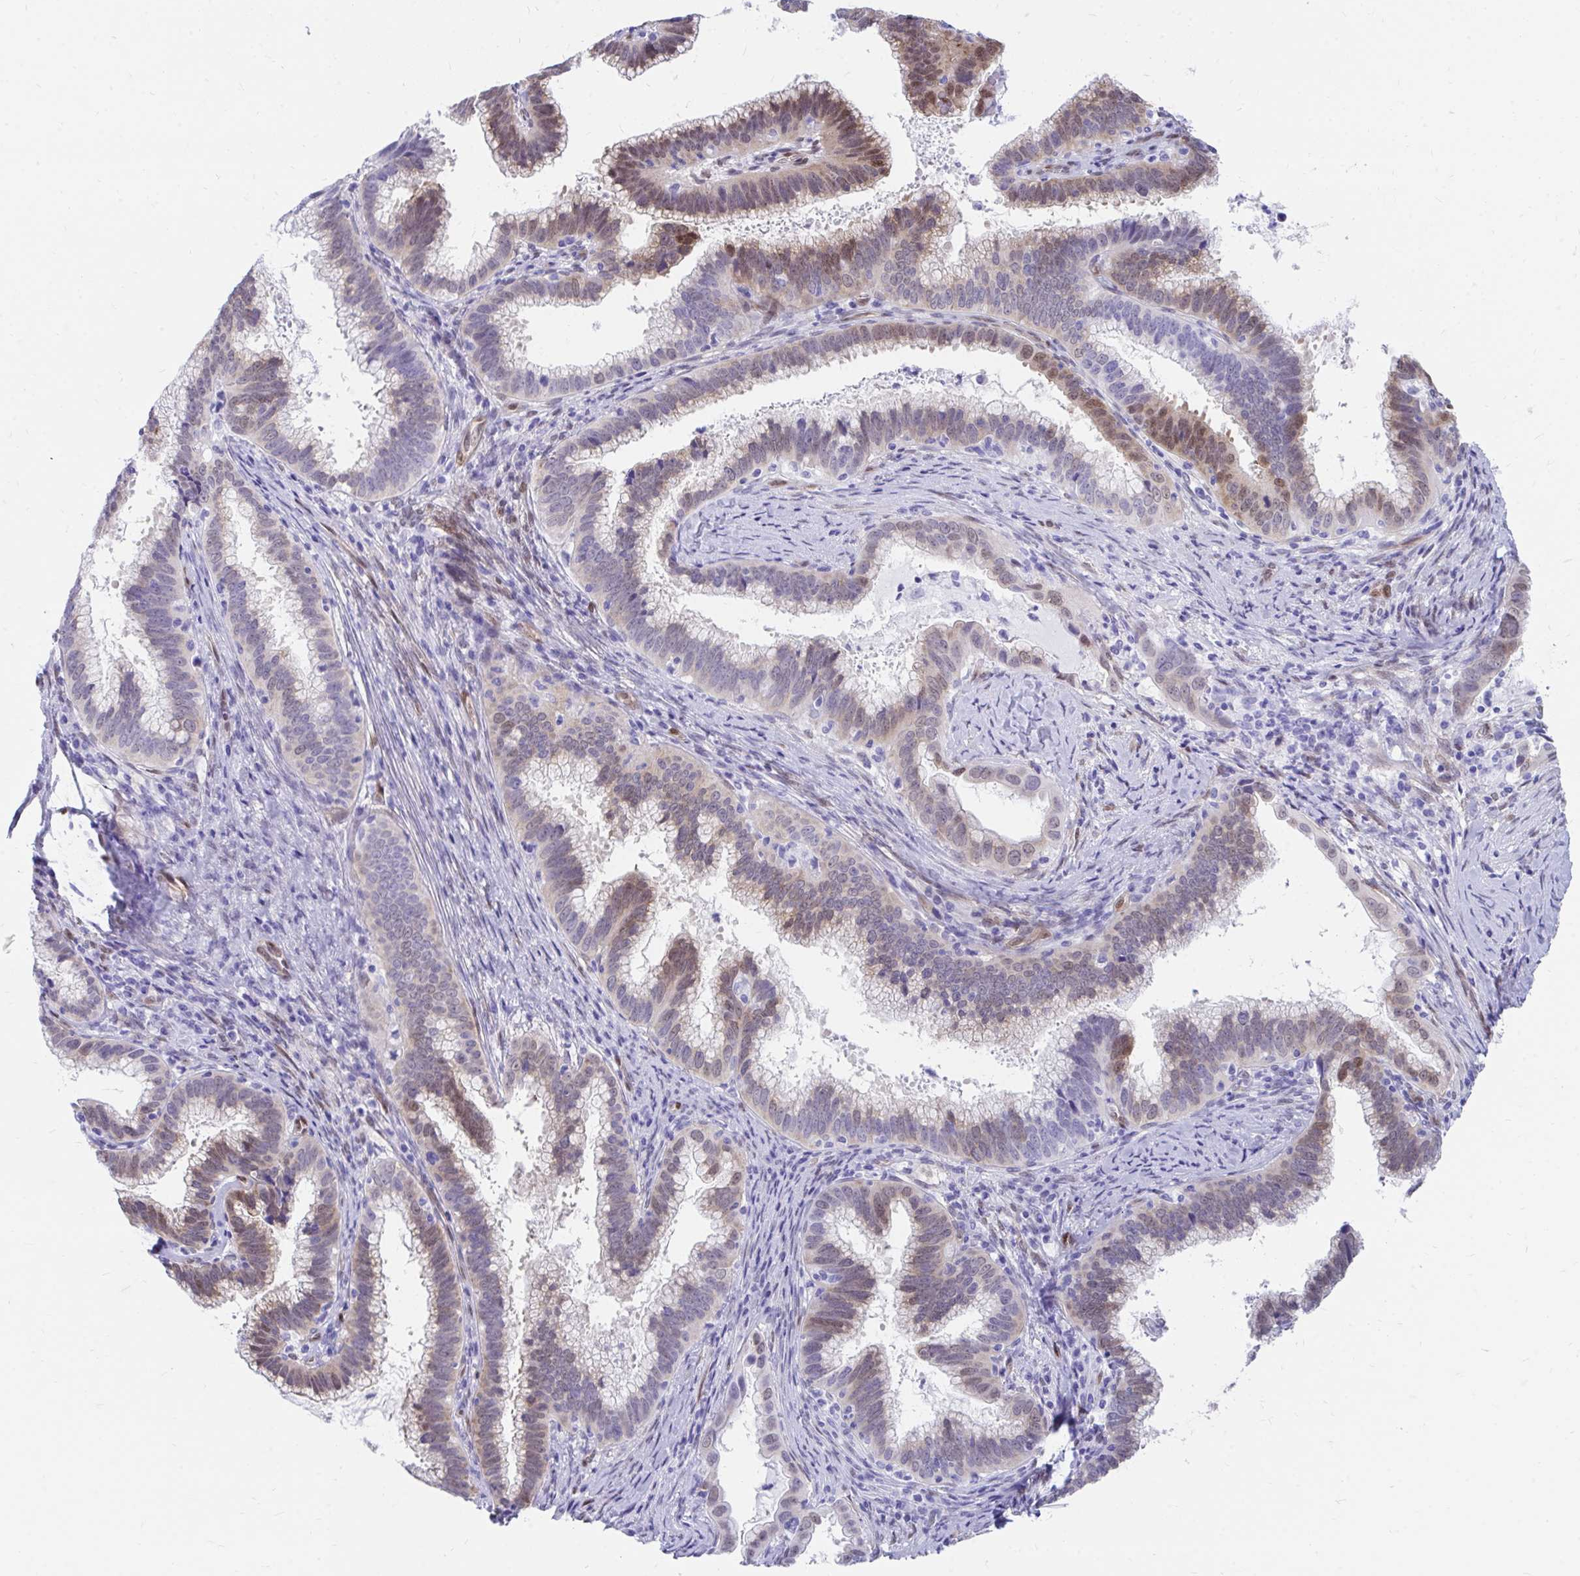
{"staining": {"intensity": "moderate", "quantity": "<25%", "location": "cytoplasmic/membranous,nuclear"}, "tissue": "cervical cancer", "cell_type": "Tumor cells", "image_type": "cancer", "snomed": [{"axis": "morphology", "description": "Adenocarcinoma, NOS"}, {"axis": "topography", "description": "Cervix"}], "caption": "Tumor cells exhibit low levels of moderate cytoplasmic/membranous and nuclear expression in about <25% of cells in cervical cancer (adenocarcinoma).", "gene": "RBPMS", "patient": {"sex": "female", "age": 56}}